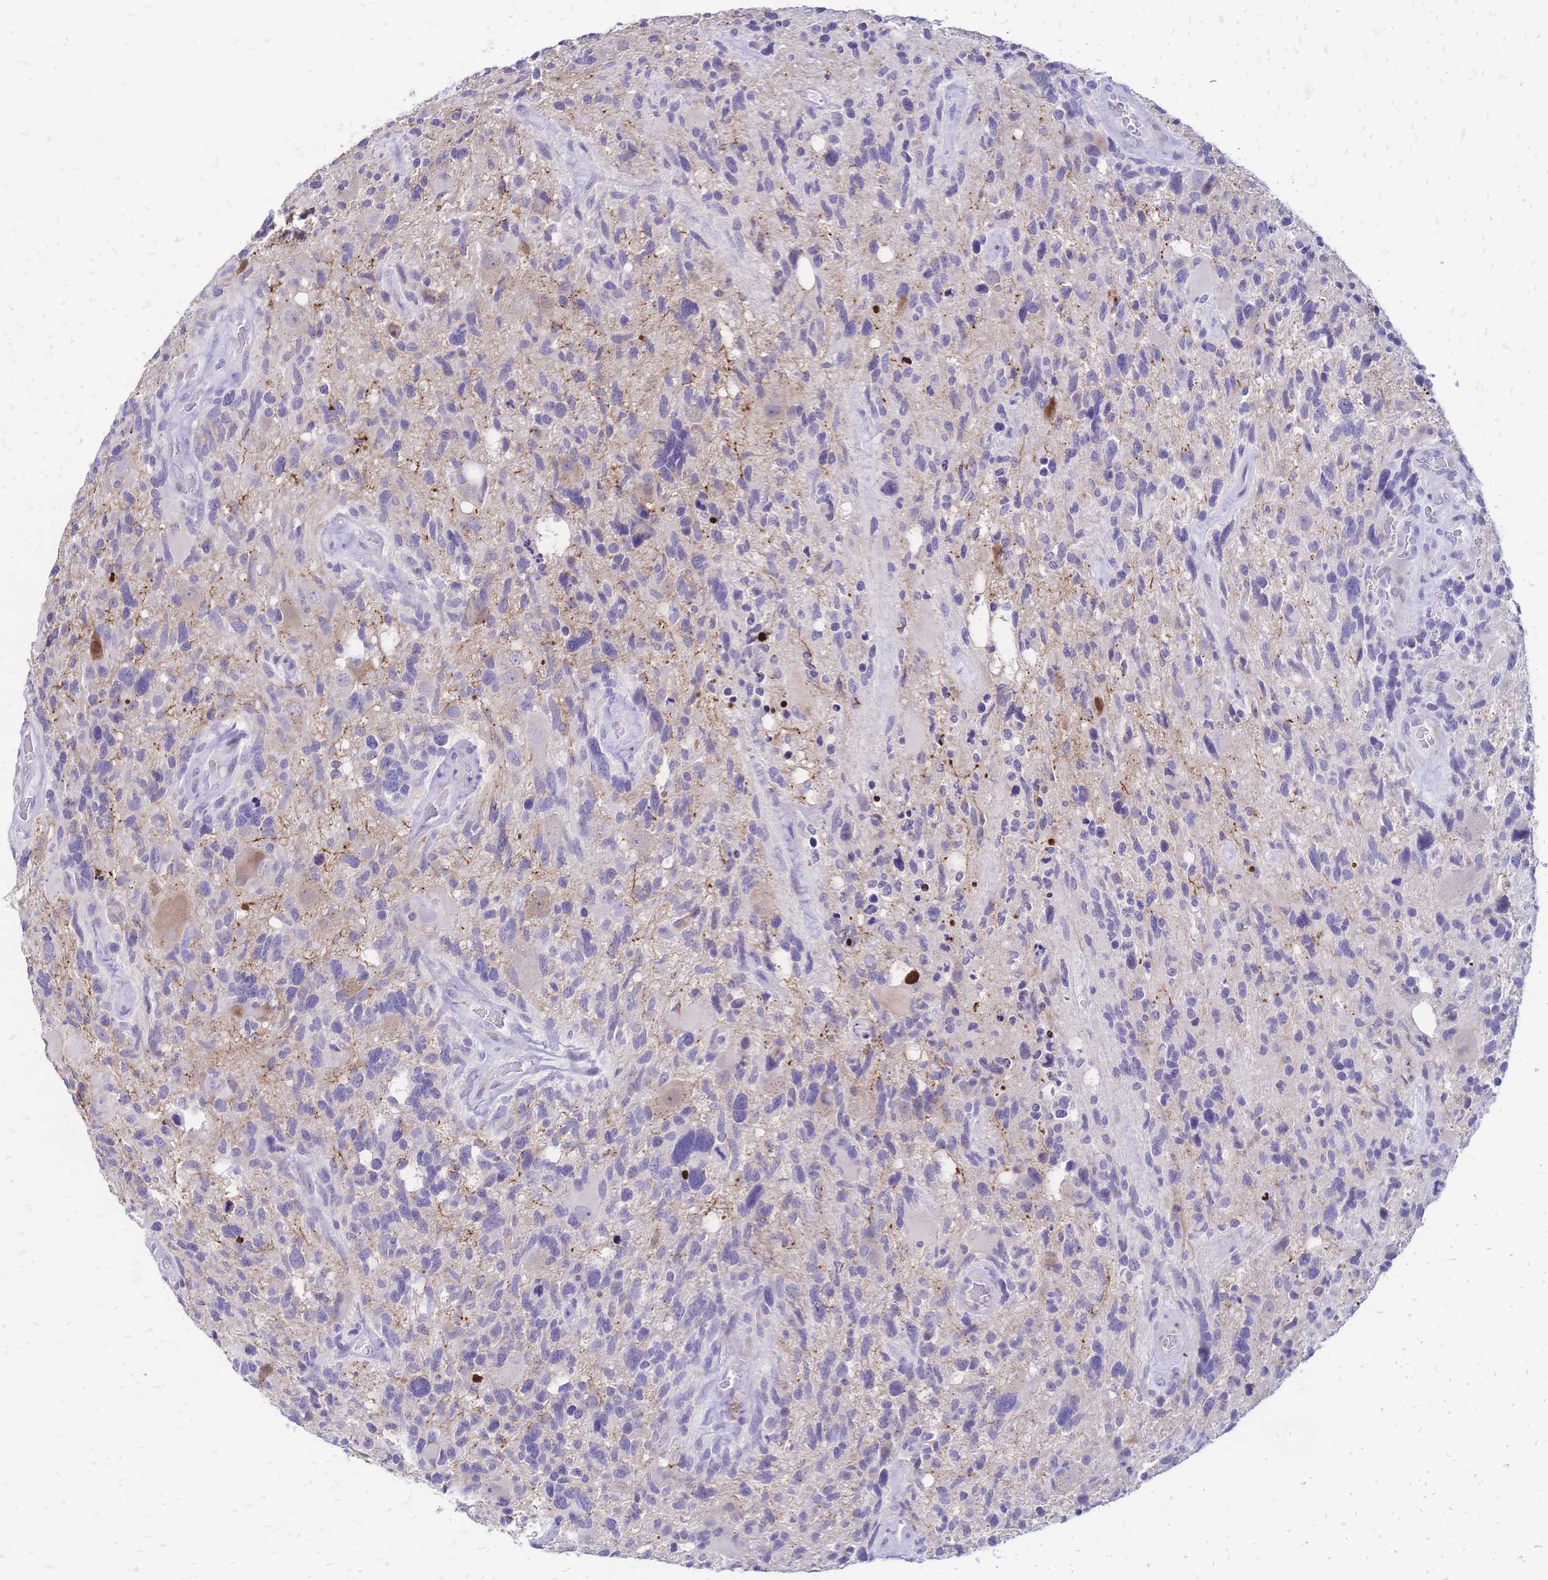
{"staining": {"intensity": "negative", "quantity": "none", "location": "none"}, "tissue": "glioma", "cell_type": "Tumor cells", "image_type": "cancer", "snomed": [{"axis": "morphology", "description": "Glioma, malignant, High grade"}, {"axis": "topography", "description": "Brain"}], "caption": "Malignant glioma (high-grade) was stained to show a protein in brown. There is no significant expression in tumor cells.", "gene": "GRB7", "patient": {"sex": "male", "age": 49}}